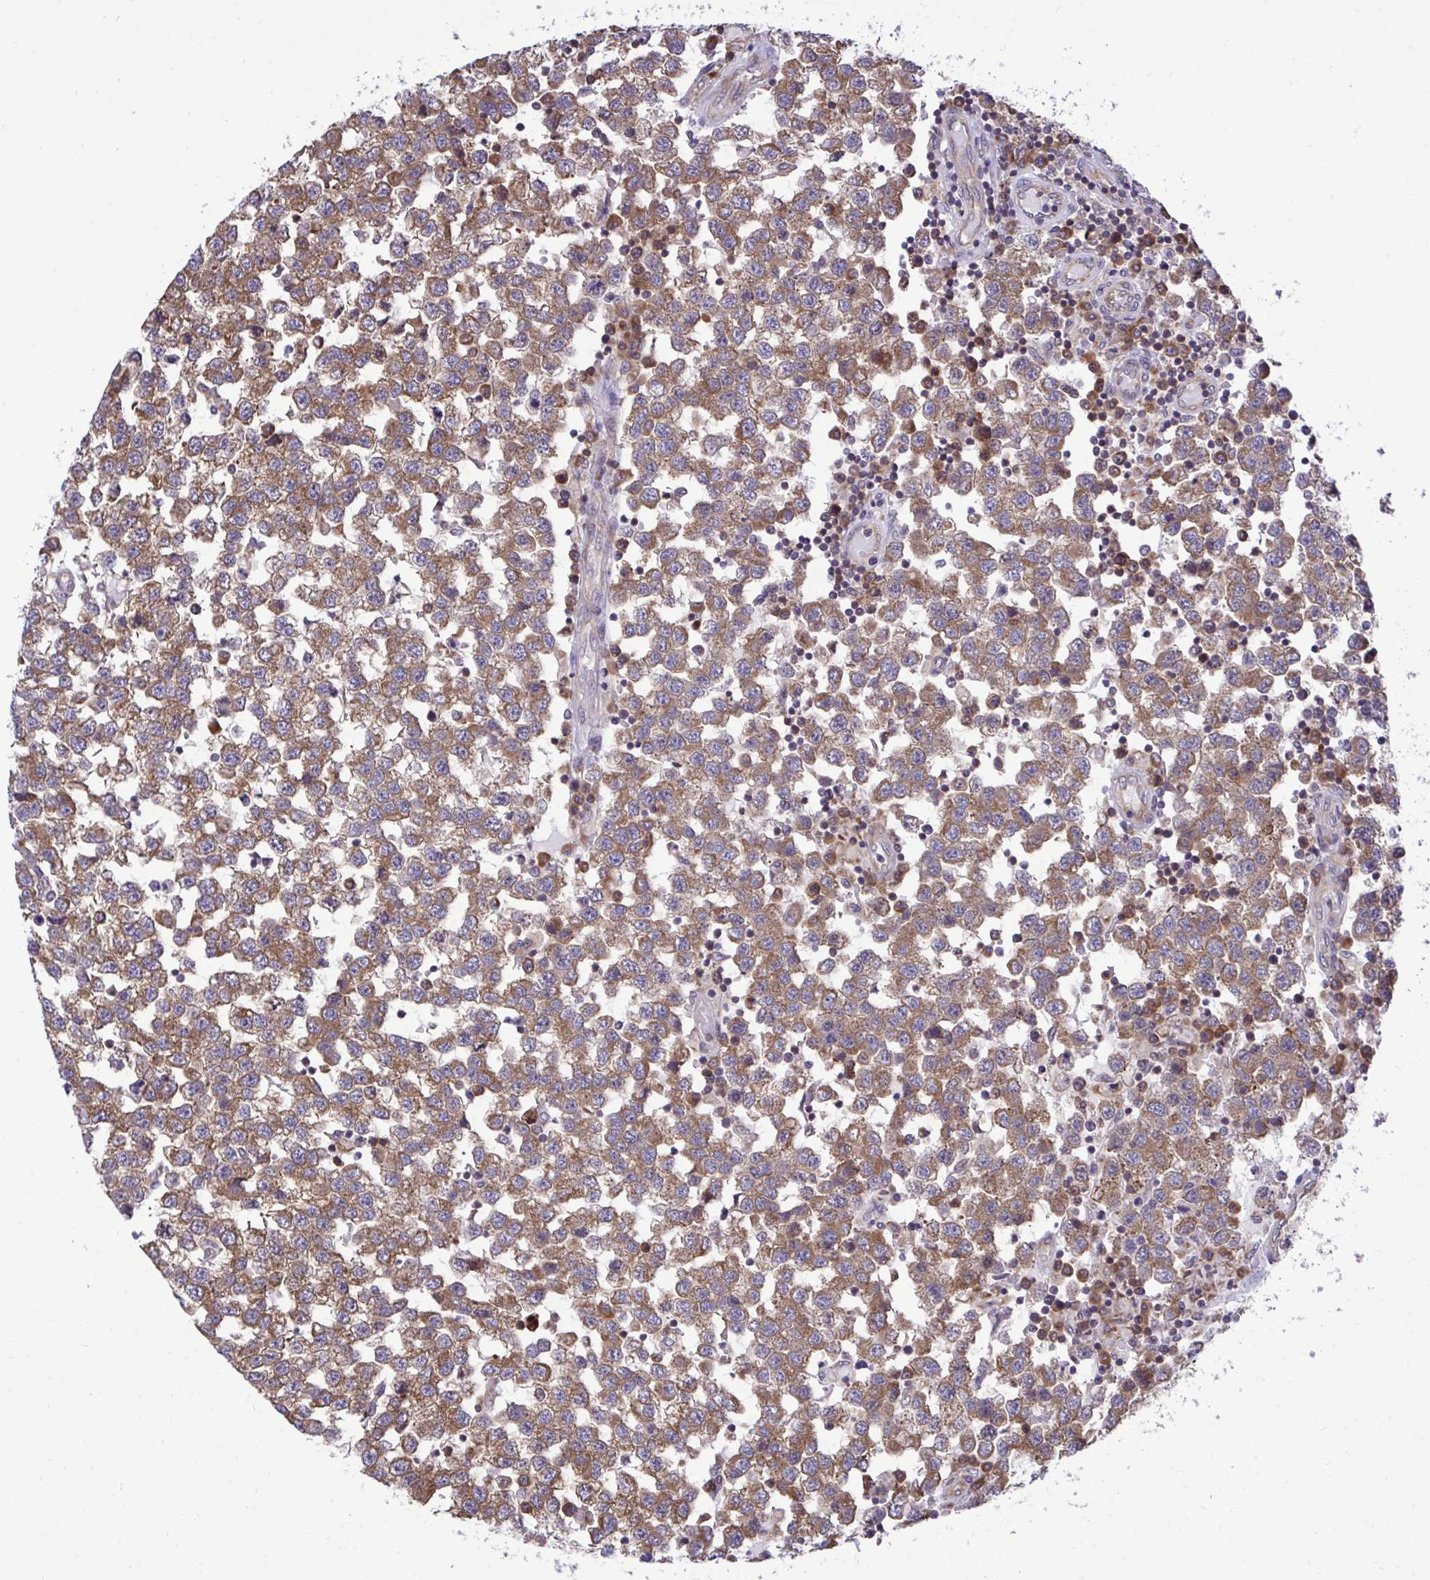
{"staining": {"intensity": "moderate", "quantity": ">75%", "location": "cytoplasmic/membranous"}, "tissue": "testis cancer", "cell_type": "Tumor cells", "image_type": "cancer", "snomed": [{"axis": "morphology", "description": "Seminoma, NOS"}, {"axis": "topography", "description": "Testis"}], "caption": "The immunohistochemical stain highlights moderate cytoplasmic/membranous staining in tumor cells of testis cancer (seminoma) tissue. Using DAB (brown) and hematoxylin (blue) stains, captured at high magnification using brightfield microscopy.", "gene": "RPS15", "patient": {"sex": "male", "age": 34}}